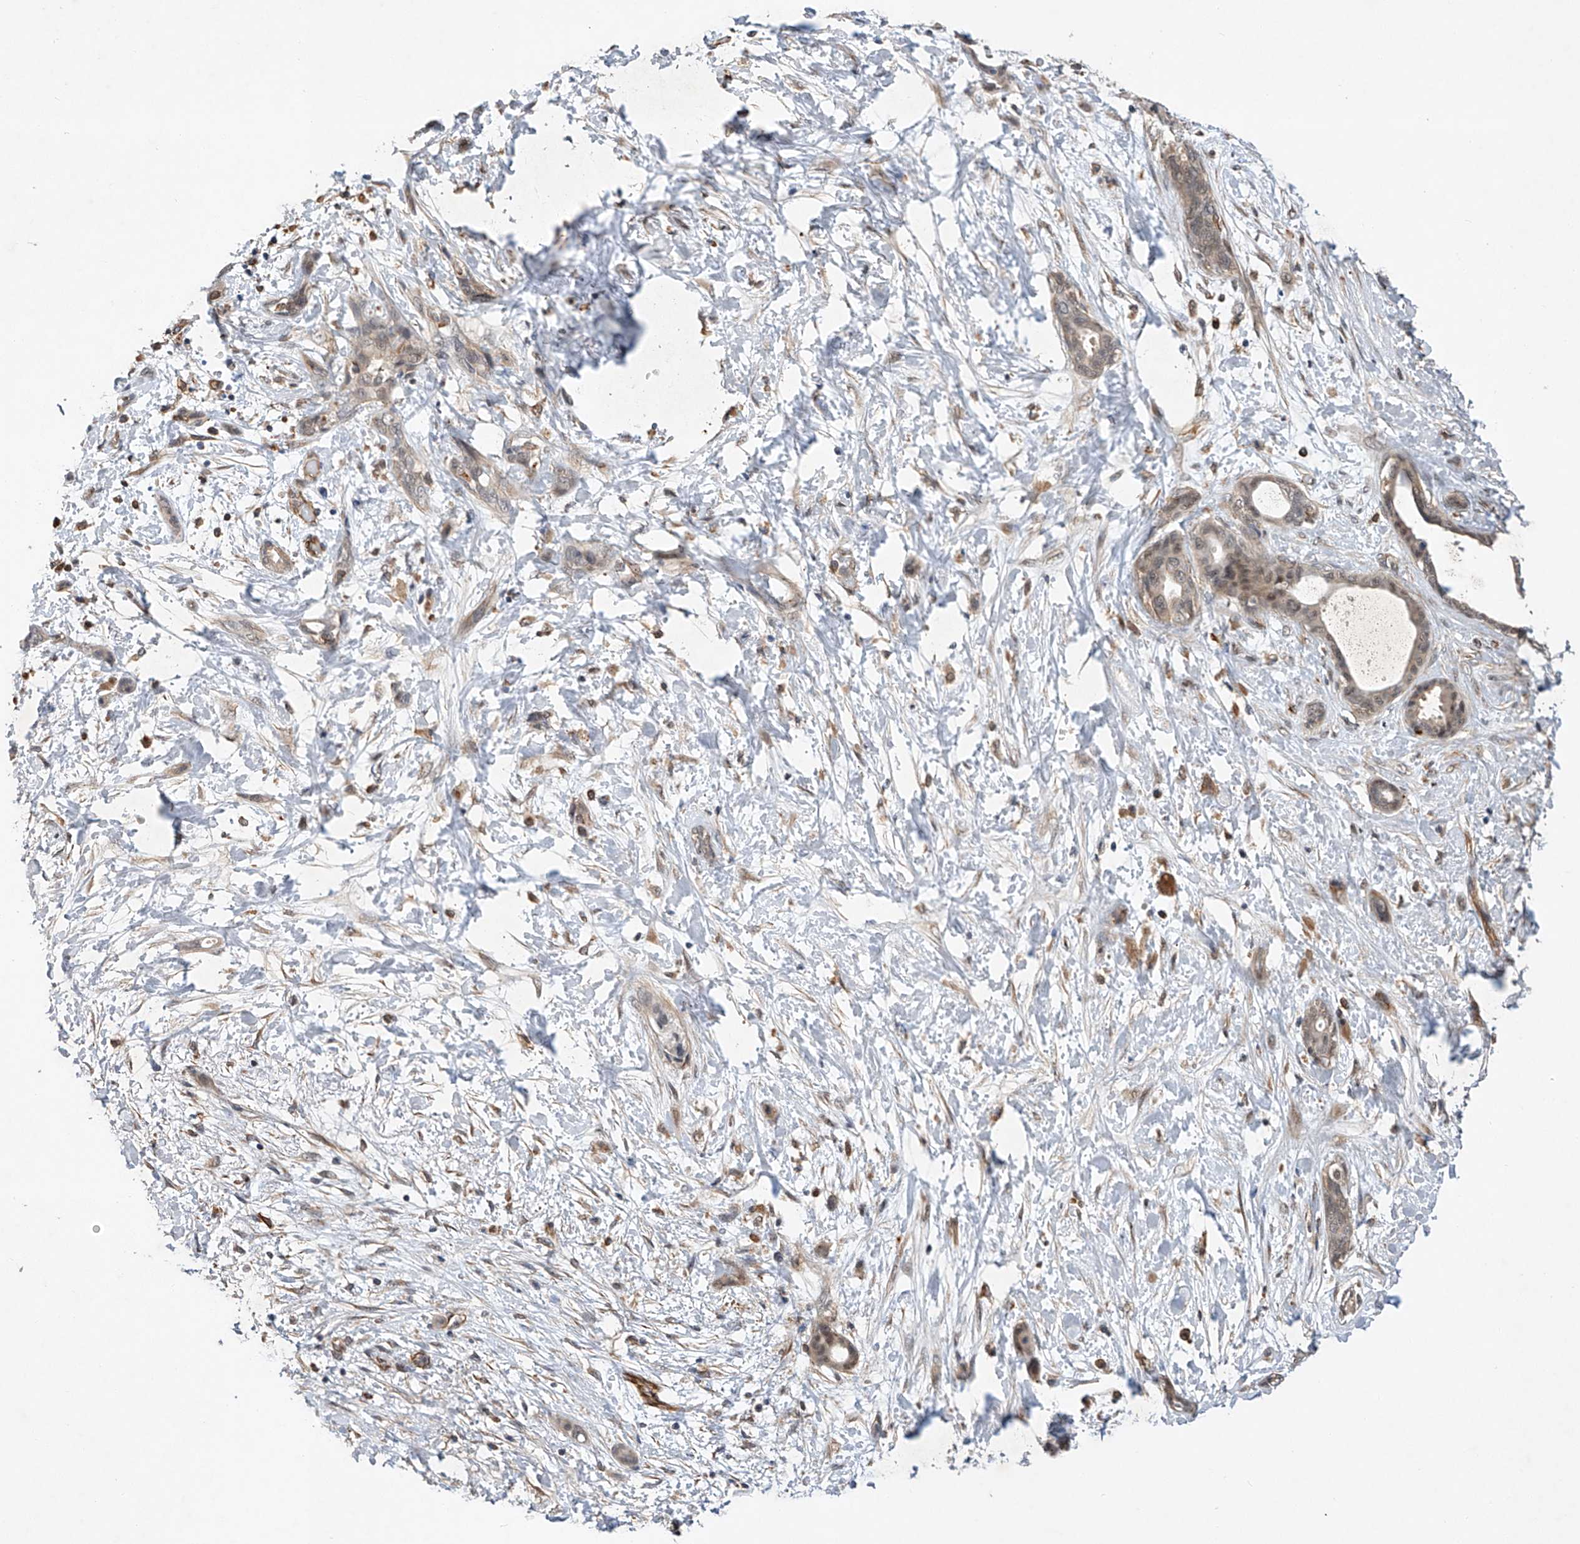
{"staining": {"intensity": "weak", "quantity": "<25%", "location": "cytoplasmic/membranous,nuclear"}, "tissue": "pancreatic cancer", "cell_type": "Tumor cells", "image_type": "cancer", "snomed": [{"axis": "morphology", "description": "Normal tissue, NOS"}, {"axis": "morphology", "description": "Adenocarcinoma, NOS"}, {"axis": "topography", "description": "Pancreas"}, {"axis": "topography", "description": "Peripheral nerve tissue"}], "caption": "Immunohistochemical staining of human pancreatic adenocarcinoma shows no significant positivity in tumor cells.", "gene": "AMD1", "patient": {"sex": "female", "age": 63}}